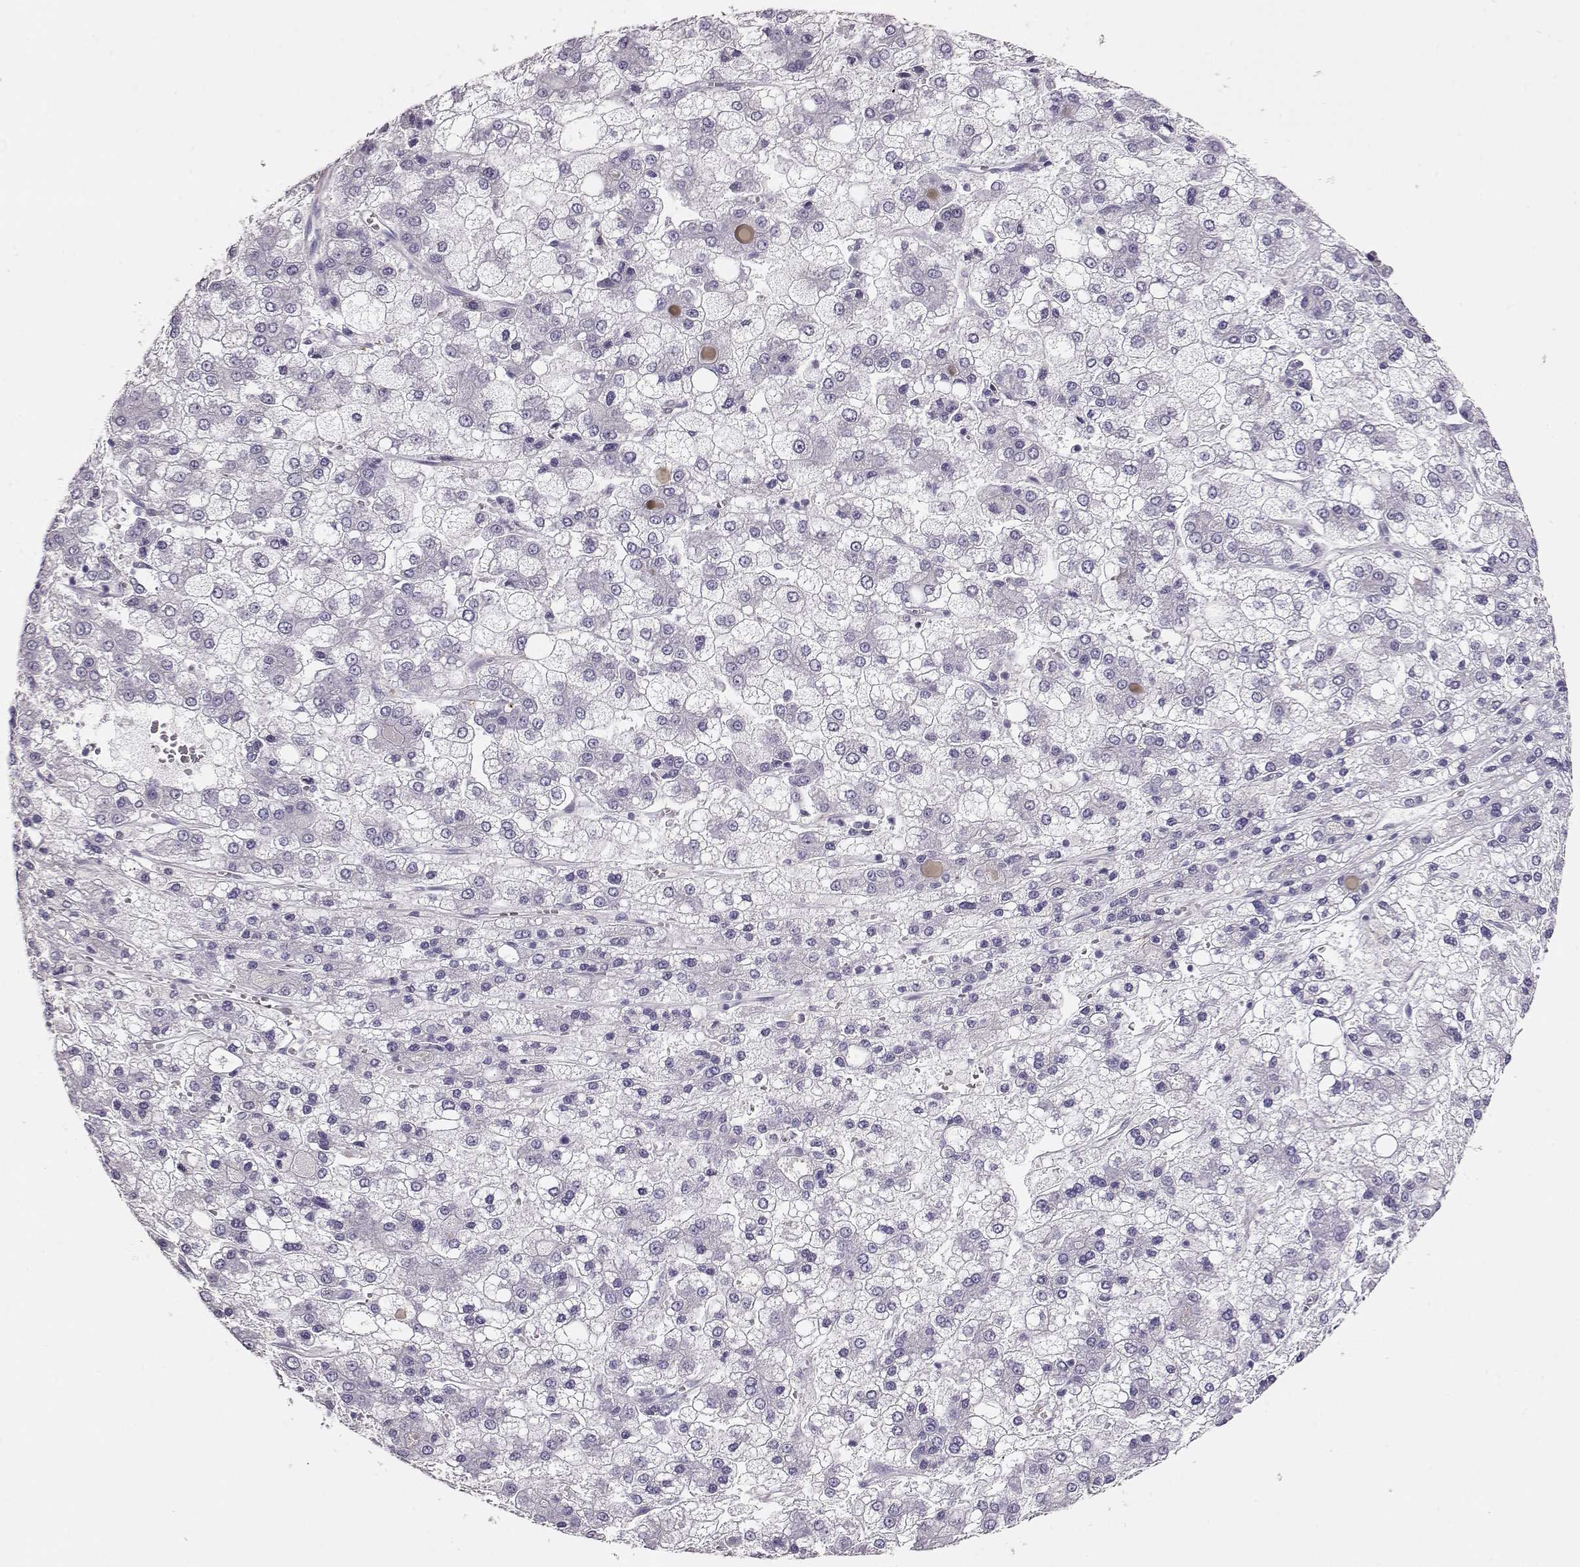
{"staining": {"intensity": "negative", "quantity": "none", "location": "none"}, "tissue": "liver cancer", "cell_type": "Tumor cells", "image_type": "cancer", "snomed": [{"axis": "morphology", "description": "Carcinoma, Hepatocellular, NOS"}, {"axis": "topography", "description": "Liver"}], "caption": "High magnification brightfield microscopy of liver cancer (hepatocellular carcinoma) stained with DAB (brown) and counterstained with hematoxylin (blue): tumor cells show no significant staining.", "gene": "RBM44", "patient": {"sex": "male", "age": 73}}